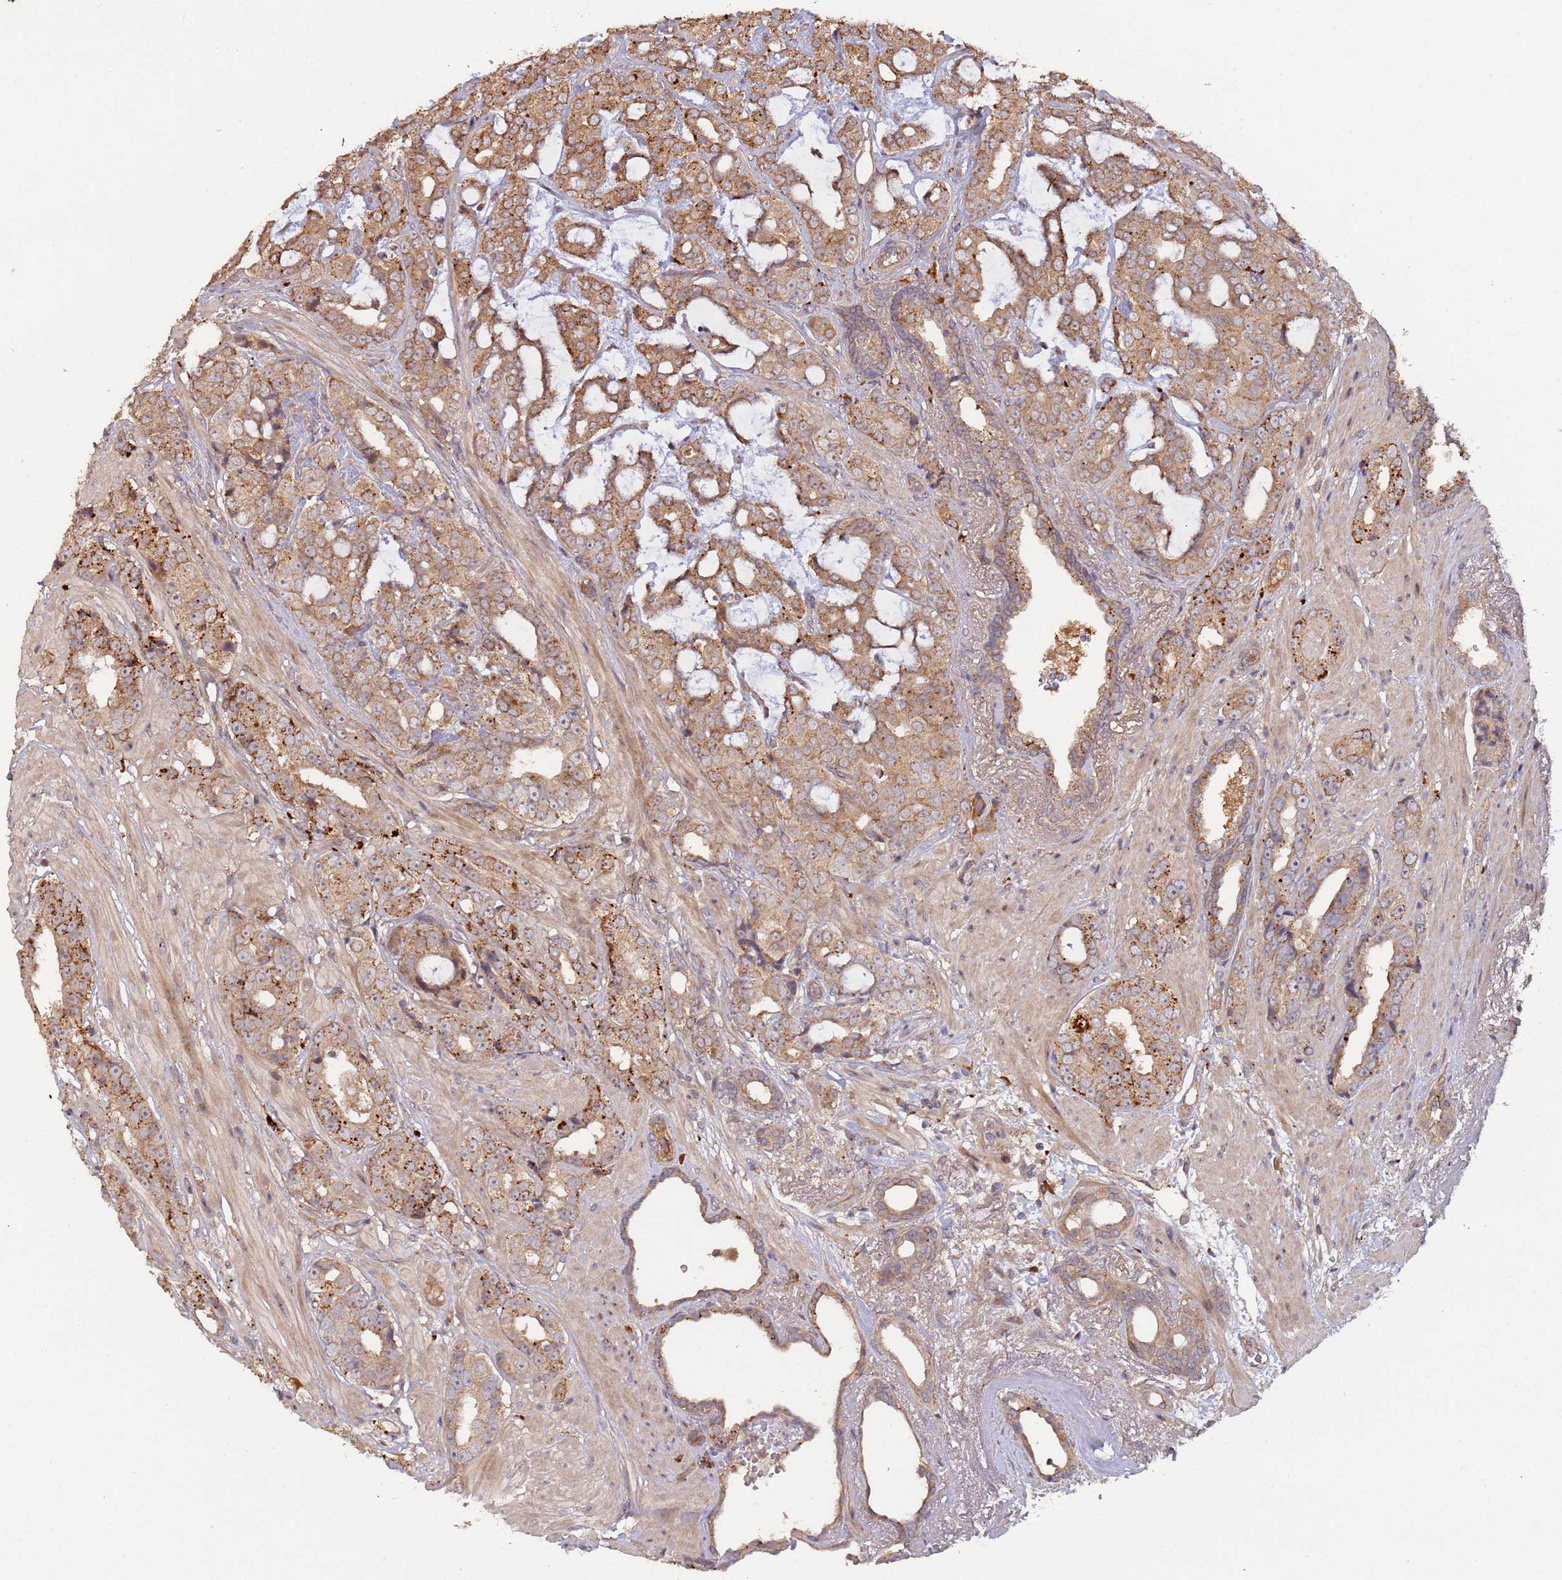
{"staining": {"intensity": "moderate", "quantity": ">75%", "location": "cytoplasmic/membranous"}, "tissue": "prostate cancer", "cell_type": "Tumor cells", "image_type": "cancer", "snomed": [{"axis": "morphology", "description": "Adenocarcinoma, High grade"}, {"axis": "topography", "description": "Prostate"}], "caption": "The histopathology image exhibits staining of prostate adenocarcinoma (high-grade), revealing moderate cytoplasmic/membranous protein staining (brown color) within tumor cells. (DAB = brown stain, brightfield microscopy at high magnification).", "gene": "KANSL1L", "patient": {"sex": "male", "age": 71}}